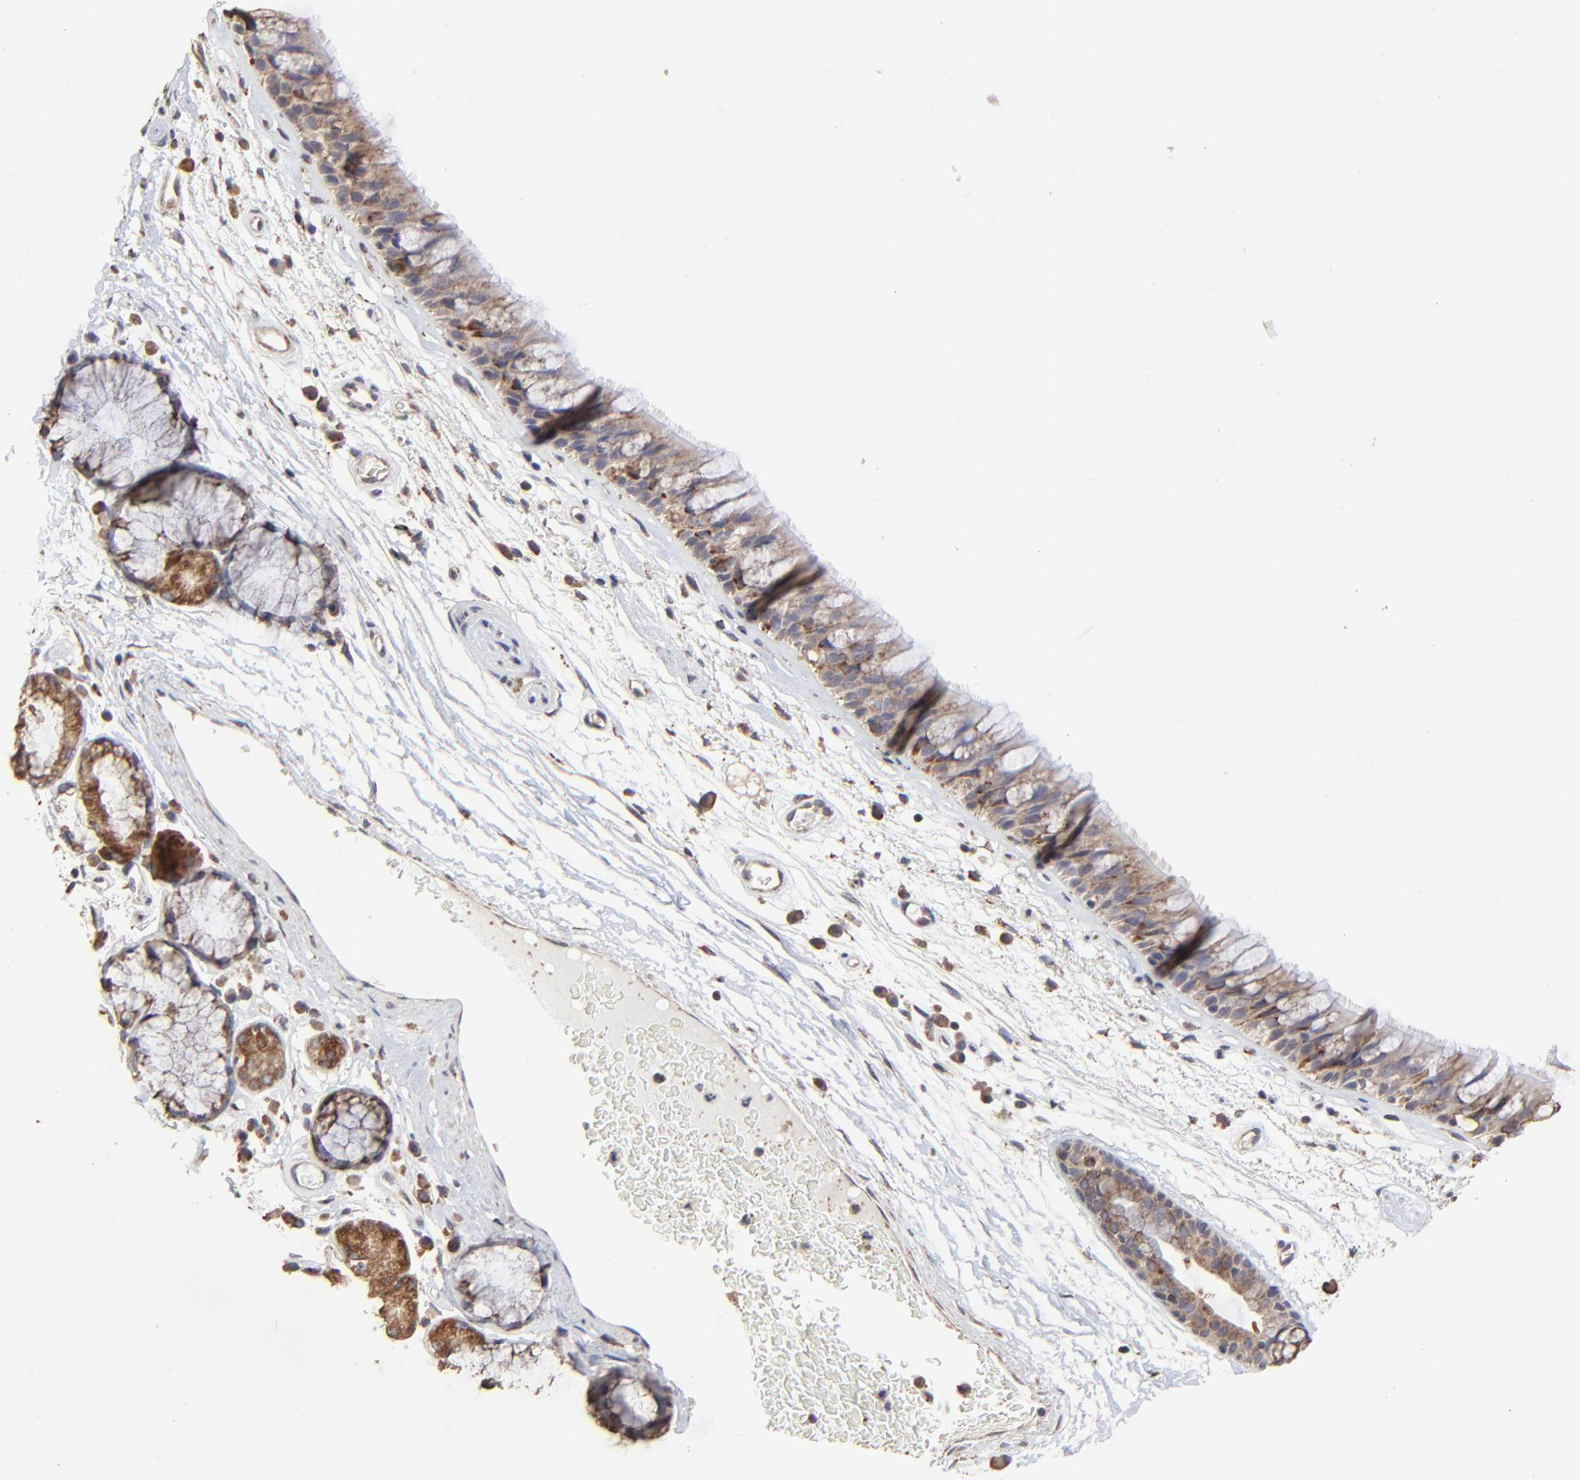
{"staining": {"intensity": "strong", "quantity": ">75%", "location": "cytoplasmic/membranous"}, "tissue": "bronchus", "cell_type": "Respiratory epithelial cells", "image_type": "normal", "snomed": [{"axis": "morphology", "description": "Normal tissue, NOS"}, {"axis": "morphology", "description": "Adenocarcinoma, NOS"}, {"axis": "topography", "description": "Bronchus"}, {"axis": "topography", "description": "Lung"}], "caption": "This is an image of immunohistochemistry (IHC) staining of unremarkable bronchus, which shows strong positivity in the cytoplasmic/membranous of respiratory epithelial cells.", "gene": "ELP2", "patient": {"sex": "female", "age": 54}}